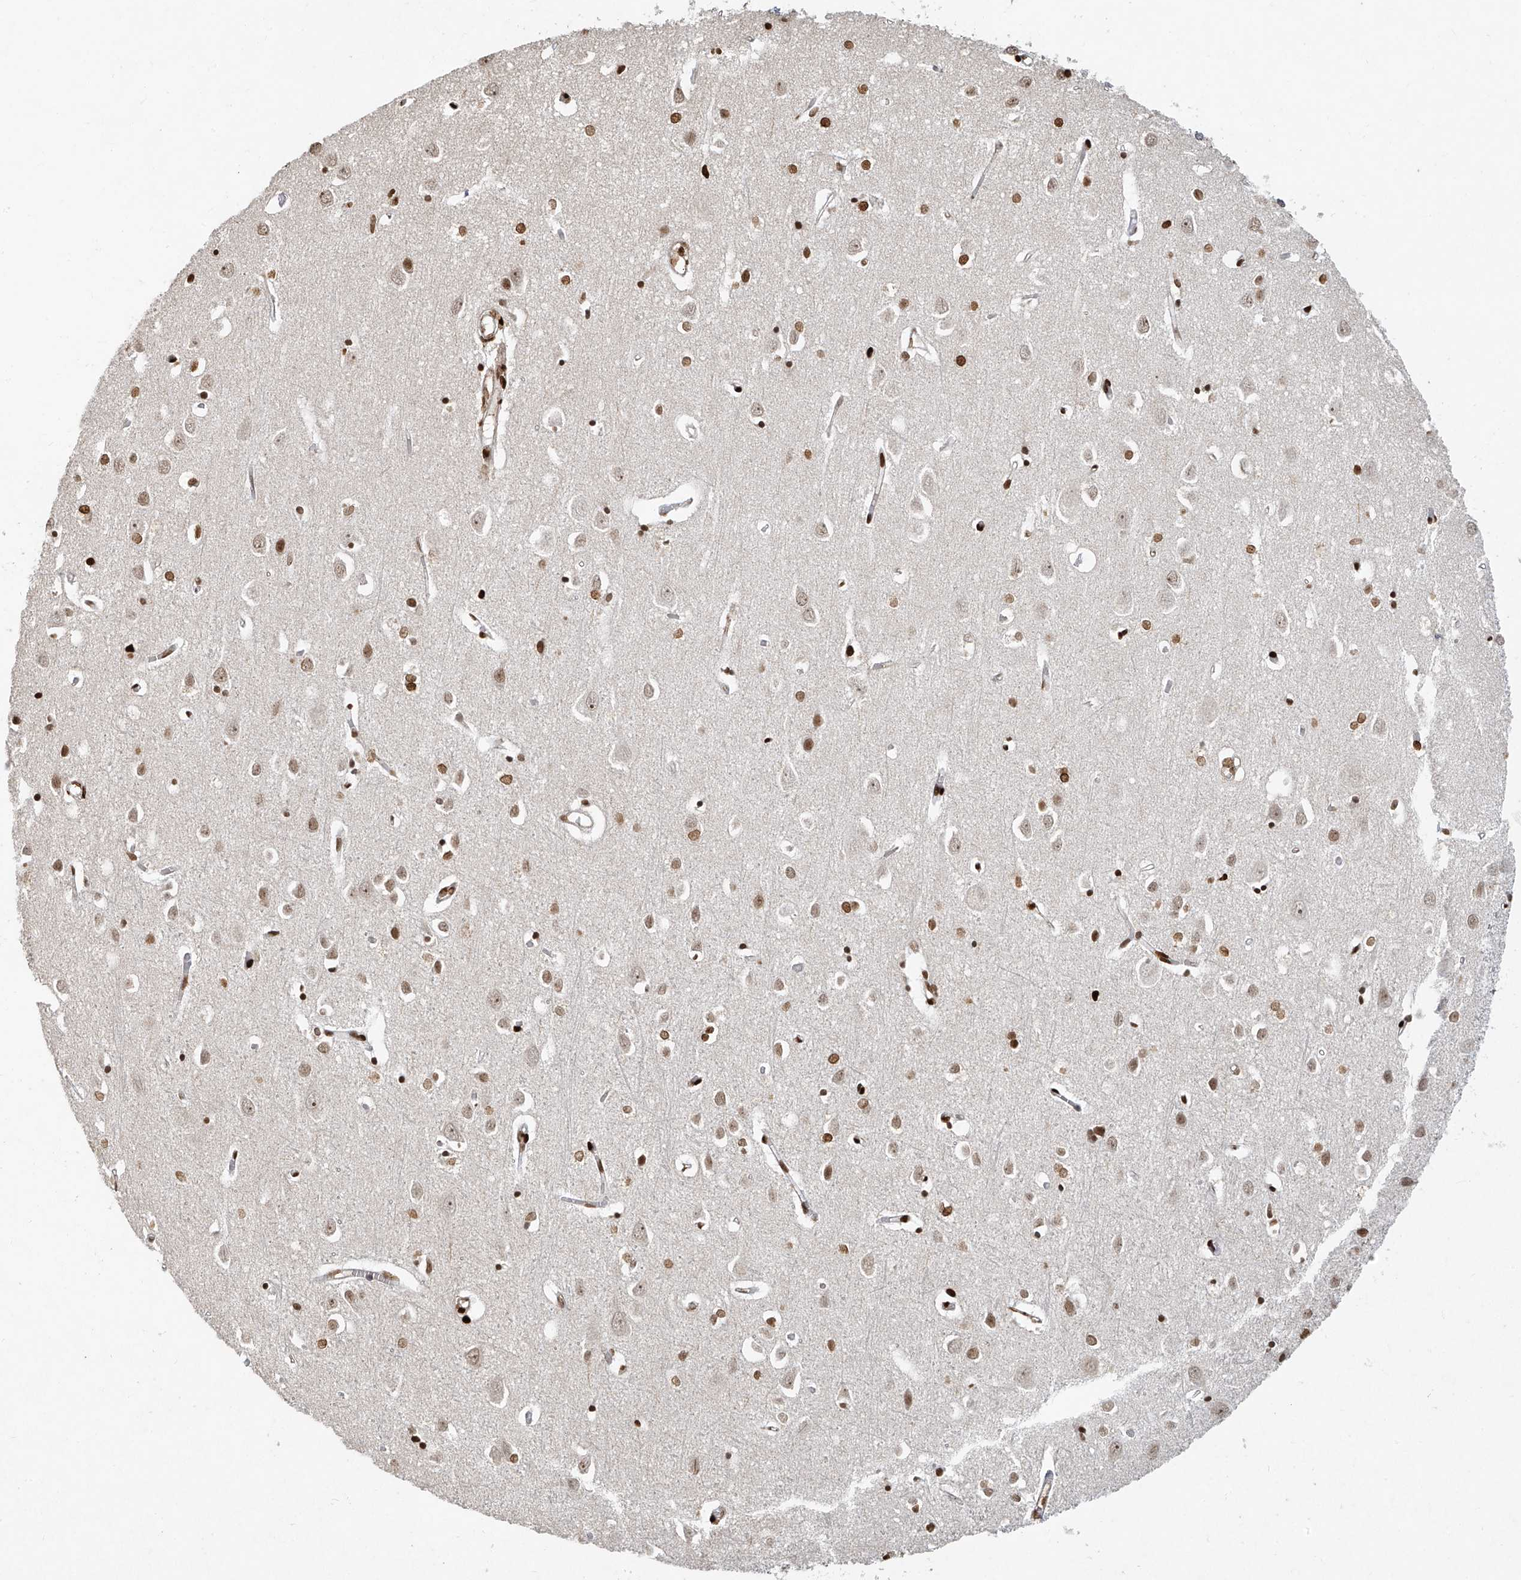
{"staining": {"intensity": "moderate", "quantity": "25%-75%", "location": "cytoplasmic/membranous"}, "tissue": "cerebral cortex", "cell_type": "Endothelial cells", "image_type": "normal", "snomed": [{"axis": "morphology", "description": "Normal tissue, NOS"}, {"axis": "topography", "description": "Cerebral cortex"}], "caption": "Immunohistochemistry (IHC) micrograph of benign human cerebral cortex stained for a protein (brown), which exhibits medium levels of moderate cytoplasmic/membranous staining in about 25%-75% of endothelial cells.", "gene": "ATRIP", "patient": {"sex": "female", "age": 64}}